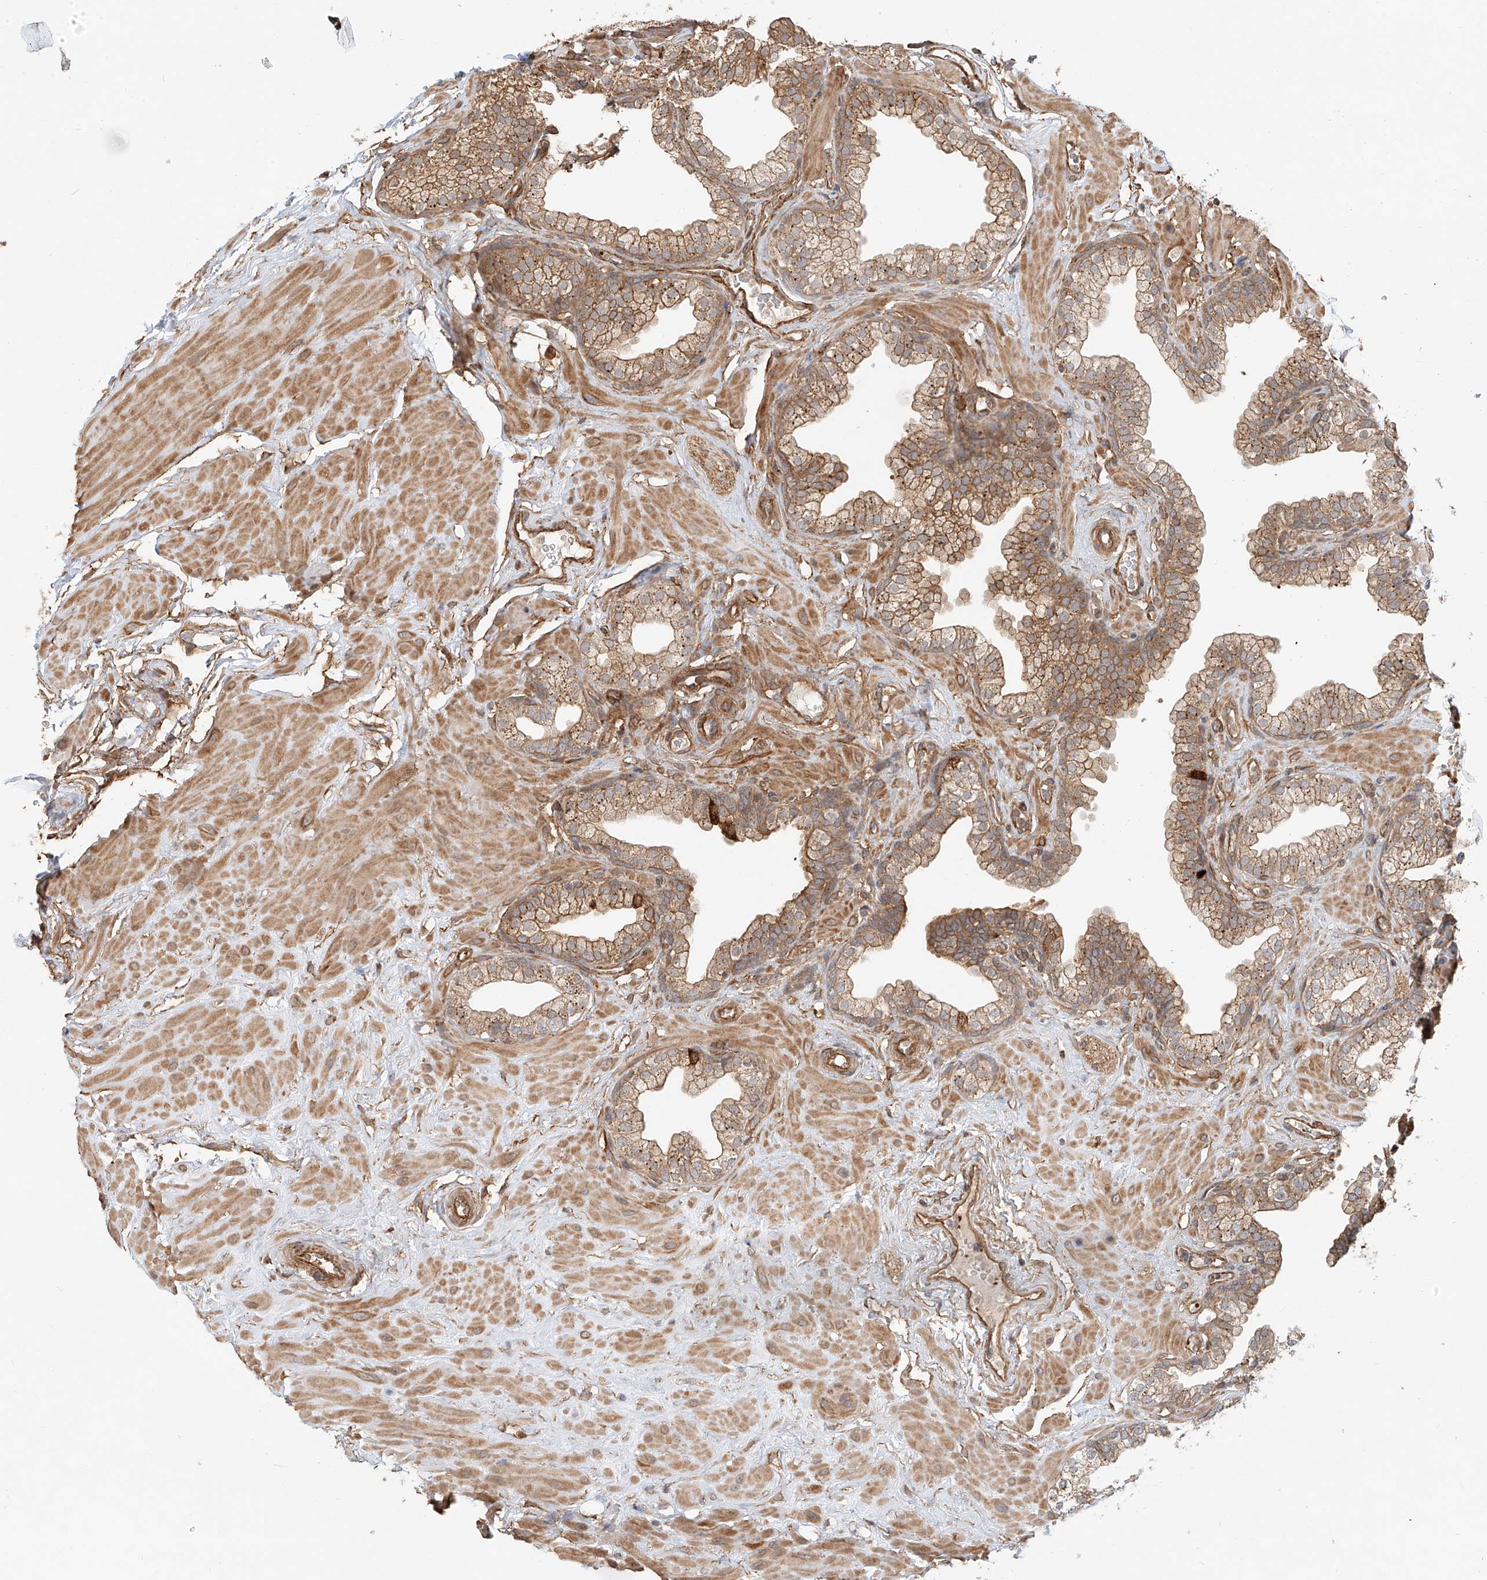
{"staining": {"intensity": "moderate", "quantity": ">75%", "location": "cytoplasmic/membranous"}, "tissue": "prostate", "cell_type": "Glandular cells", "image_type": "normal", "snomed": [{"axis": "morphology", "description": "Normal tissue, NOS"}, {"axis": "morphology", "description": "Urothelial carcinoma, Low grade"}, {"axis": "topography", "description": "Urinary bladder"}, {"axis": "topography", "description": "Prostate"}], "caption": "IHC staining of normal prostate, which exhibits medium levels of moderate cytoplasmic/membranous staining in approximately >75% of glandular cells indicating moderate cytoplasmic/membranous protein expression. The staining was performed using DAB (brown) for protein detection and nuclei were counterstained in hematoxylin (blue).", "gene": "CSMD3", "patient": {"sex": "male", "age": 60}}